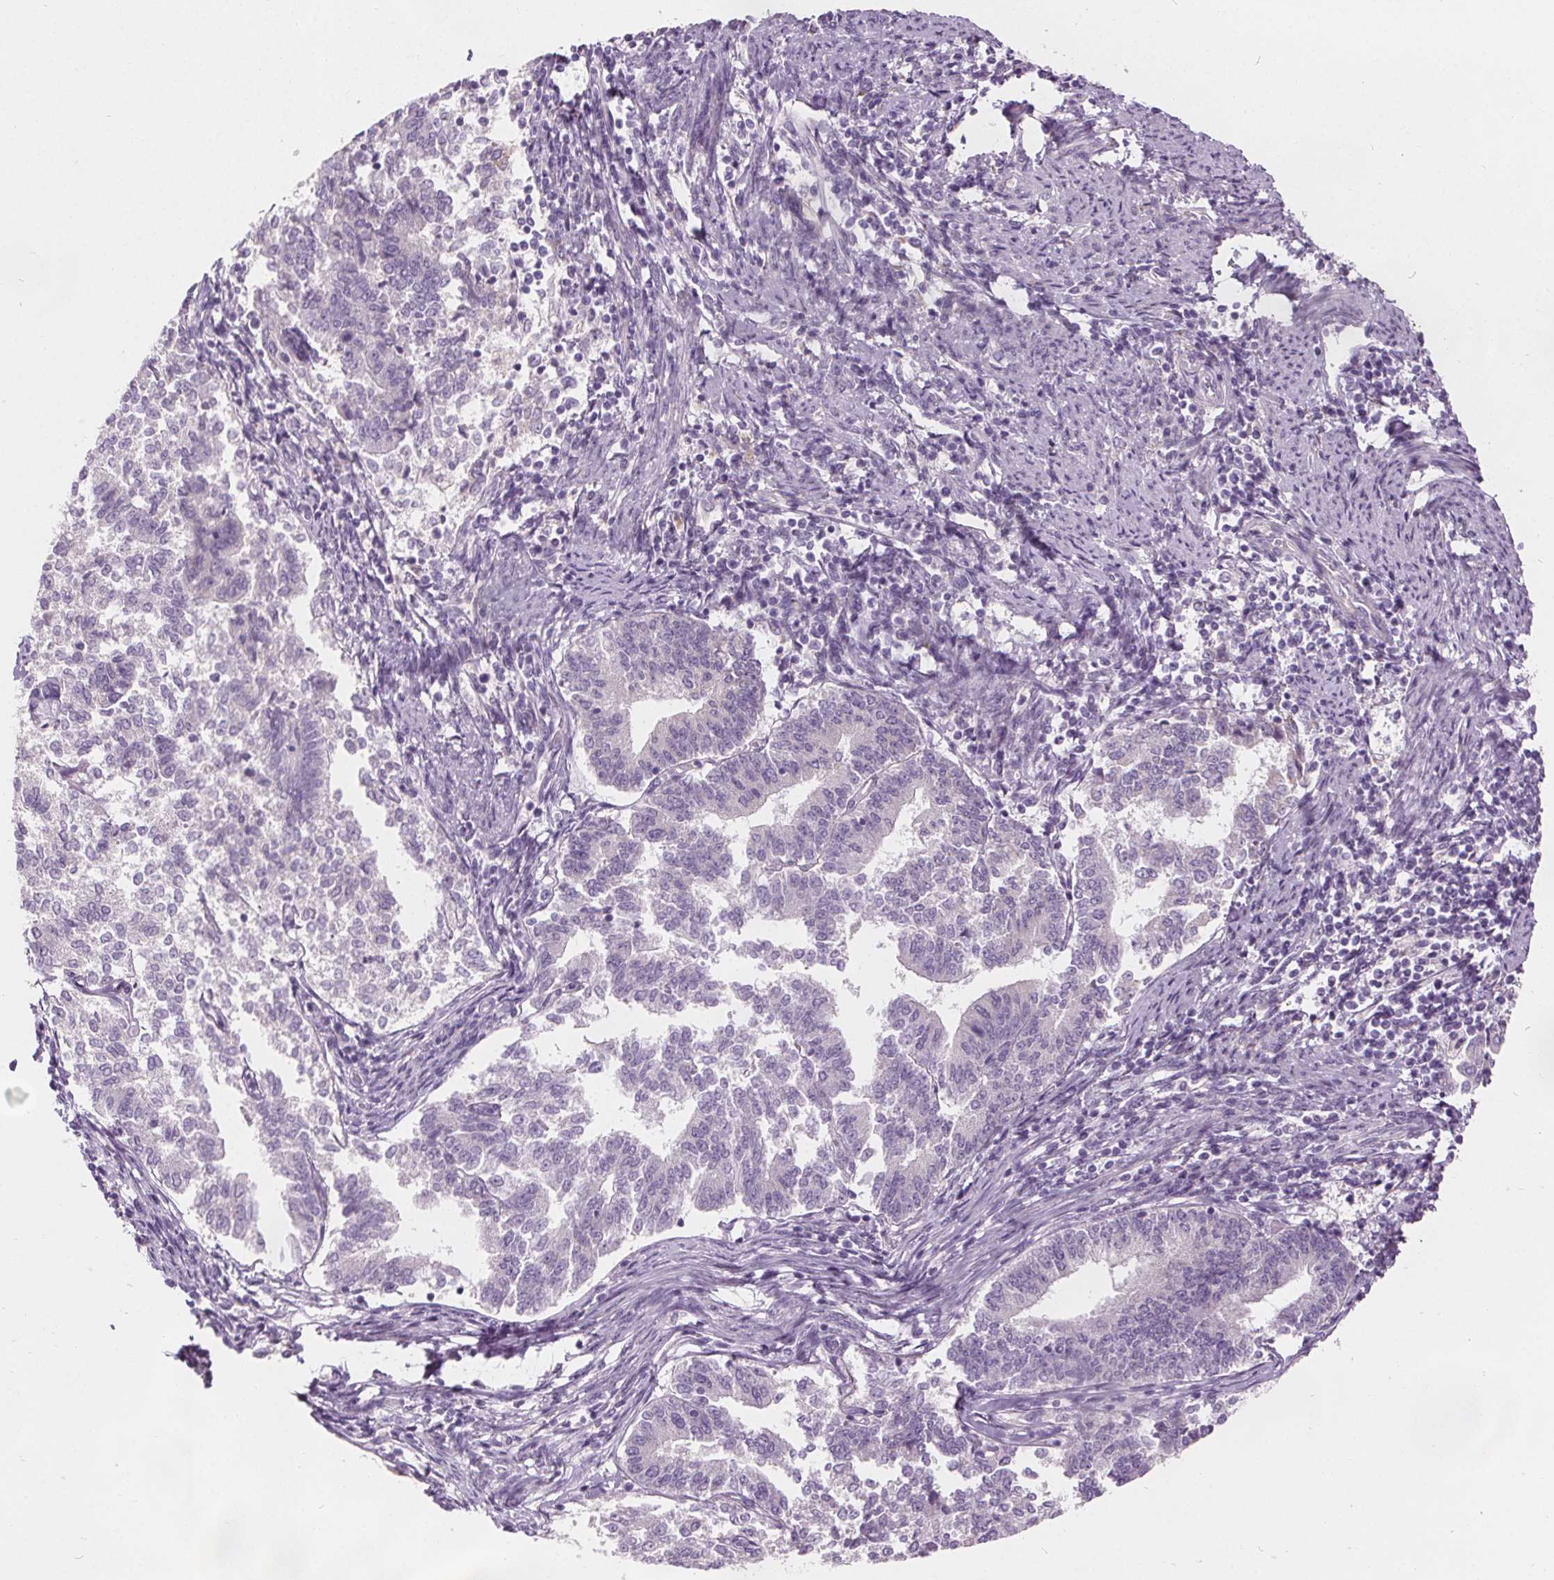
{"staining": {"intensity": "negative", "quantity": "none", "location": "none"}, "tissue": "endometrial cancer", "cell_type": "Tumor cells", "image_type": "cancer", "snomed": [{"axis": "morphology", "description": "Adenocarcinoma, NOS"}, {"axis": "topography", "description": "Endometrium"}], "caption": "This is a photomicrograph of immunohistochemistry (IHC) staining of endometrial adenocarcinoma, which shows no staining in tumor cells.", "gene": "ACOX2", "patient": {"sex": "female", "age": 65}}